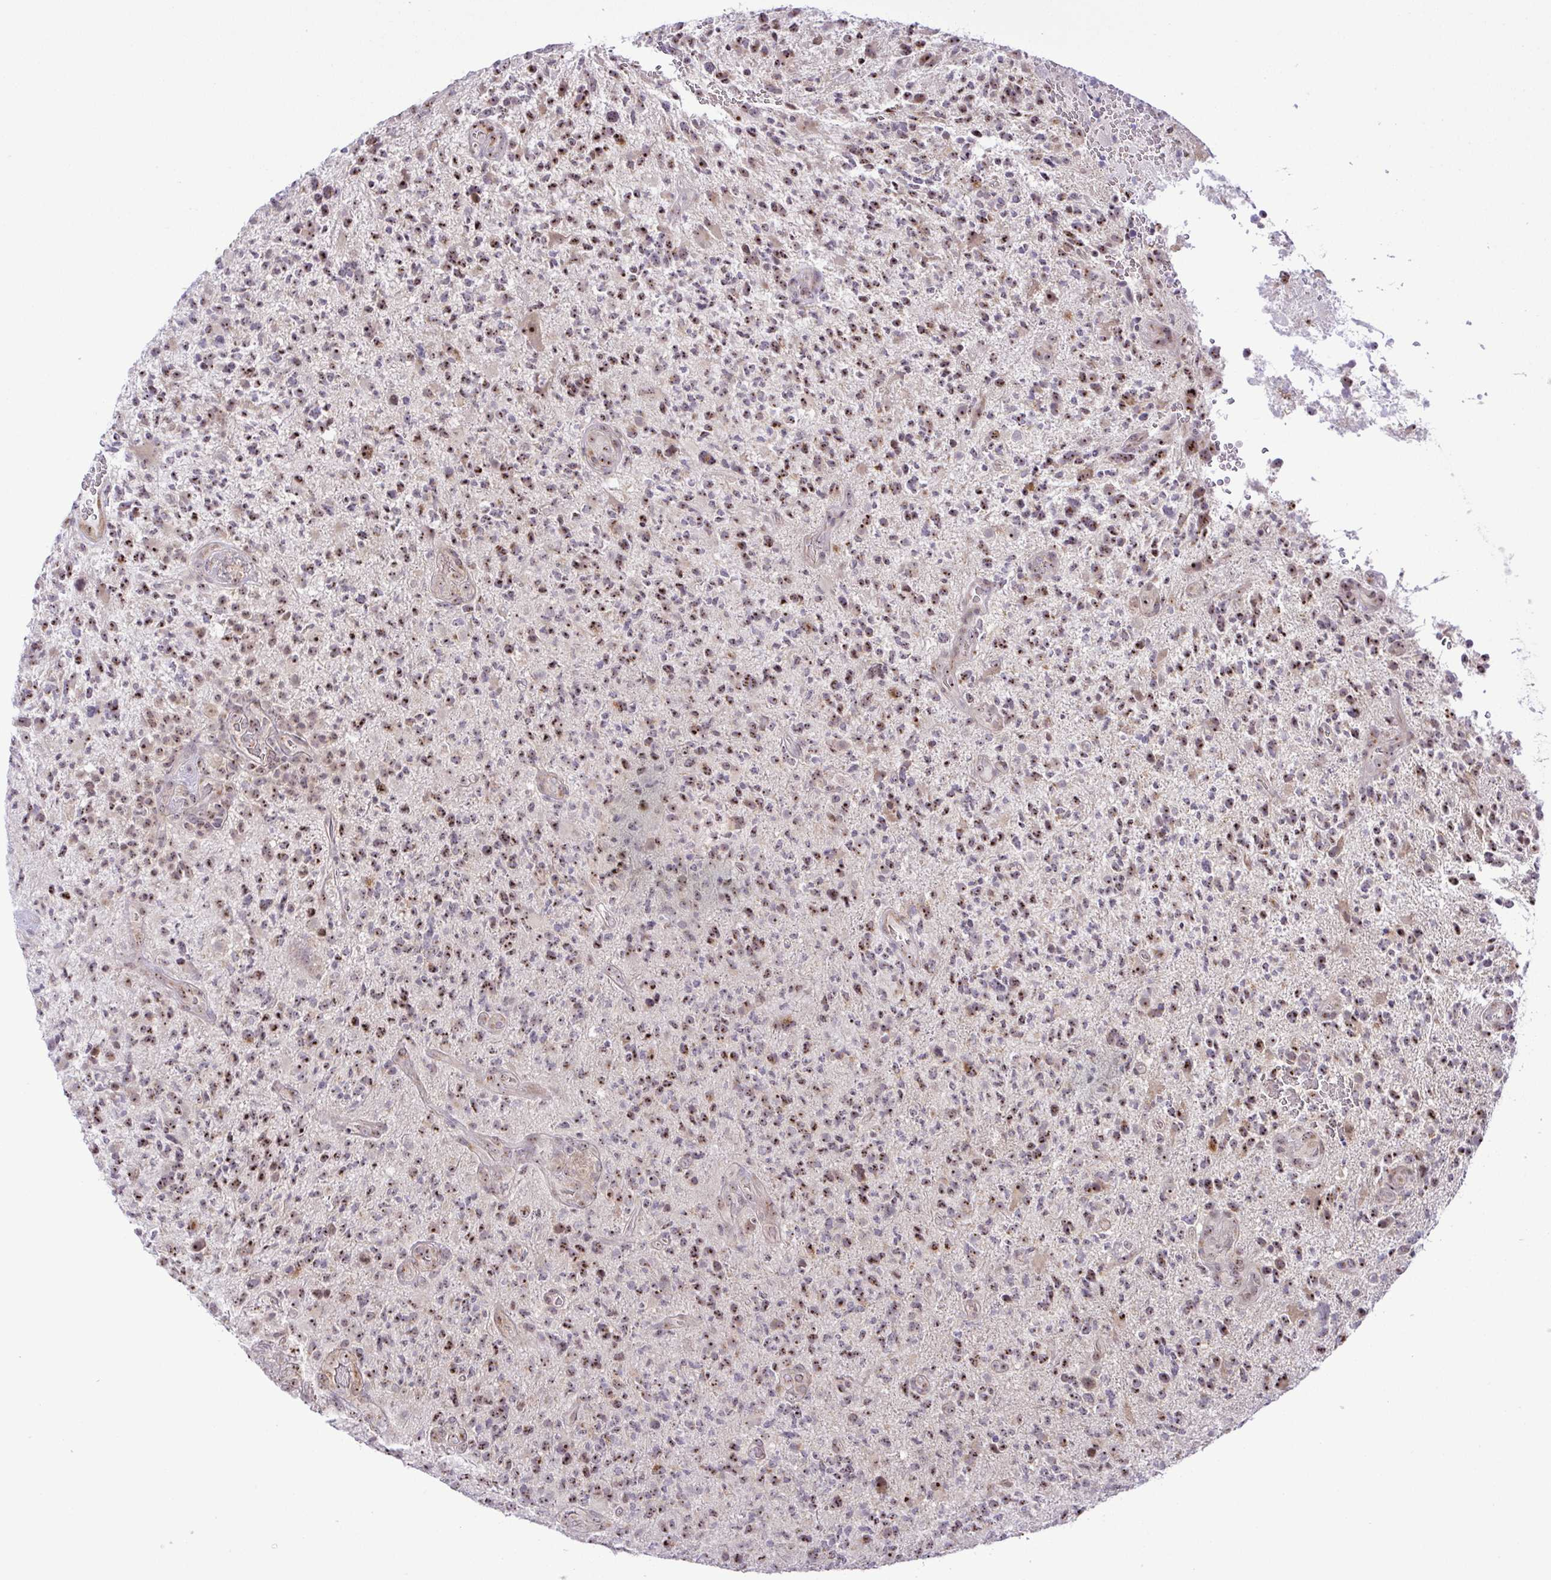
{"staining": {"intensity": "moderate", "quantity": "25%-75%", "location": "nuclear"}, "tissue": "glioma", "cell_type": "Tumor cells", "image_type": "cancer", "snomed": [{"axis": "morphology", "description": "Glioma, malignant, High grade"}, {"axis": "topography", "description": "Brain"}], "caption": "DAB immunohistochemical staining of high-grade glioma (malignant) exhibits moderate nuclear protein staining in approximately 25%-75% of tumor cells.", "gene": "RSL24D1", "patient": {"sex": "female", "age": 71}}